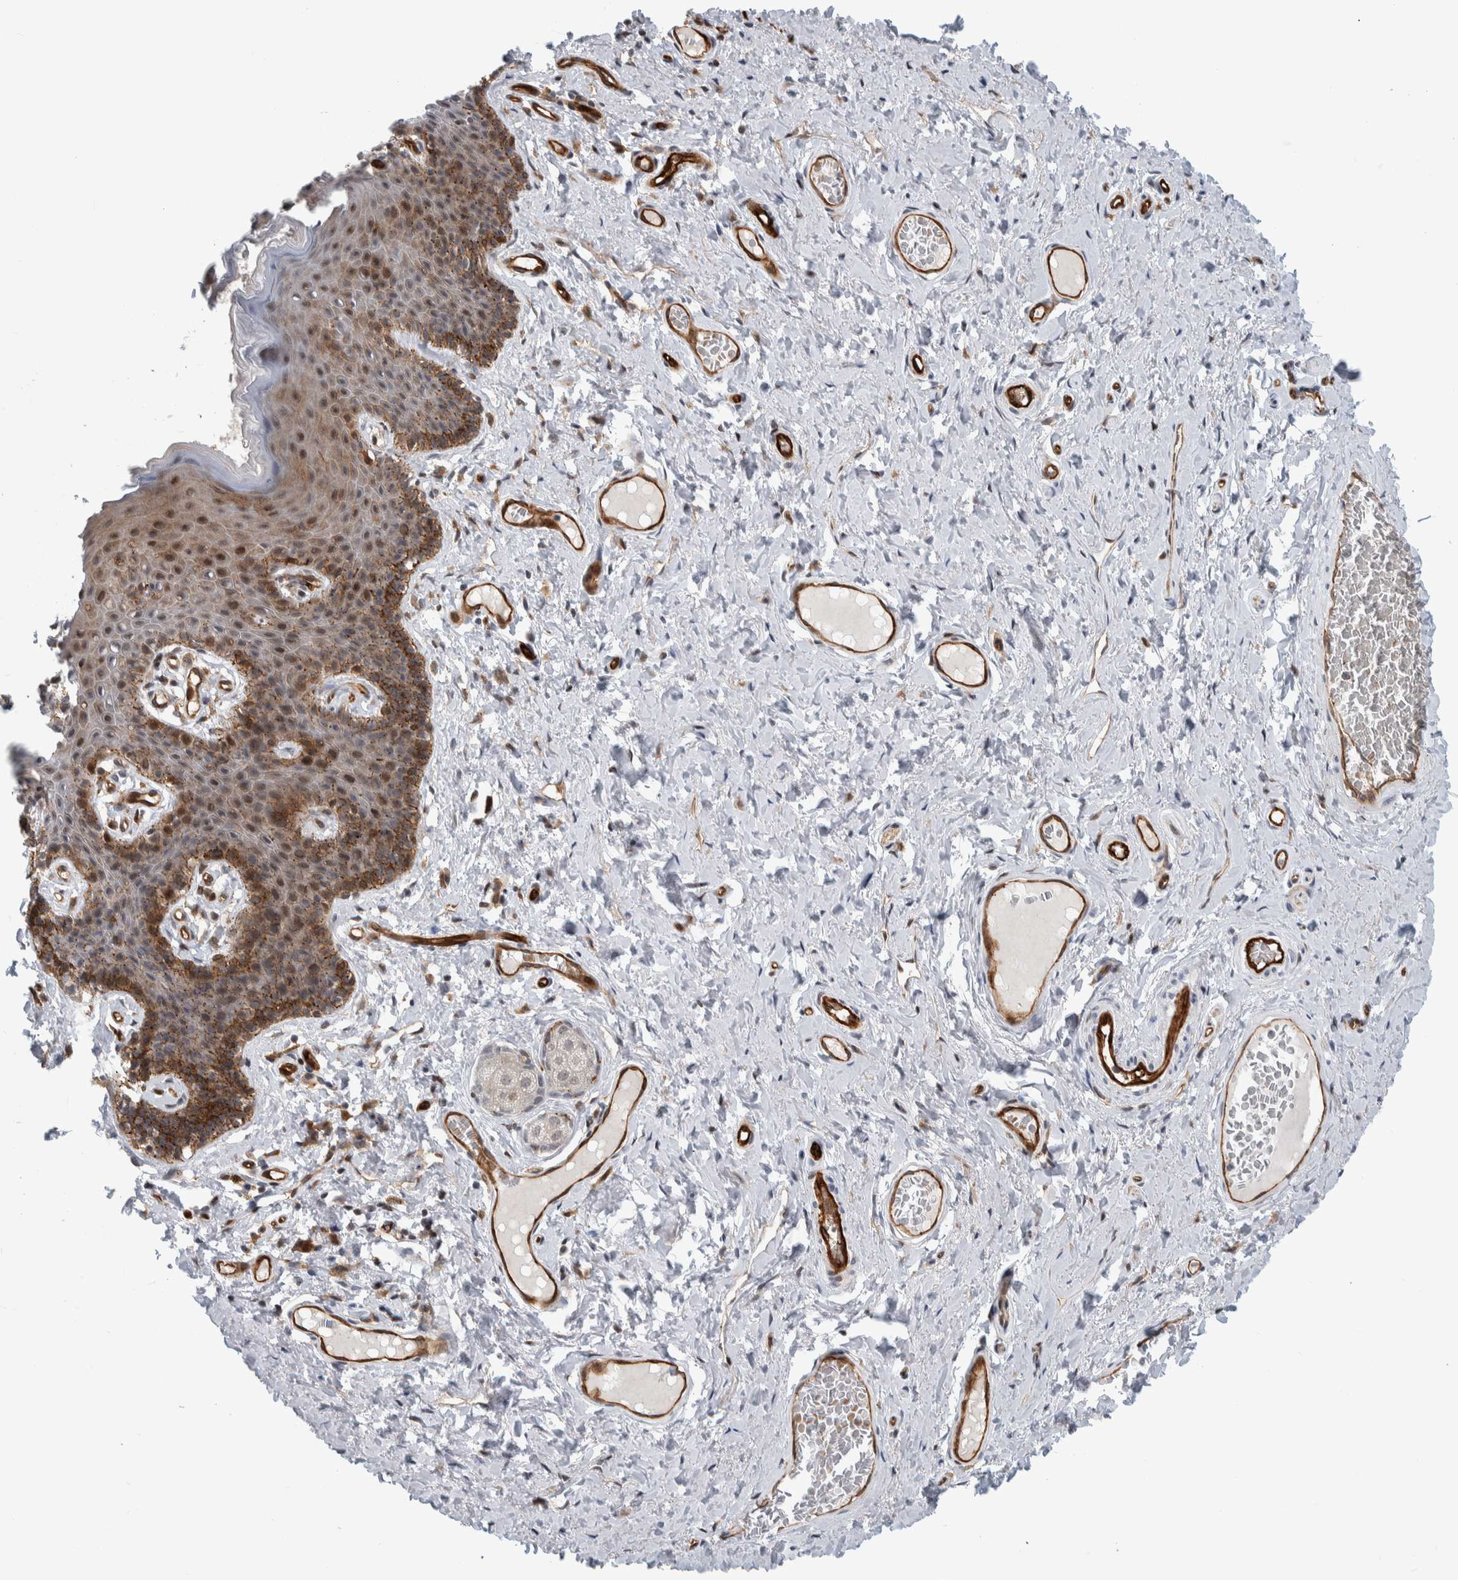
{"staining": {"intensity": "moderate", "quantity": "25%-75%", "location": "cytoplasmic/membranous,nuclear"}, "tissue": "skin", "cell_type": "Epidermal cells", "image_type": "normal", "snomed": [{"axis": "morphology", "description": "Normal tissue, NOS"}, {"axis": "topography", "description": "Vulva"}], "caption": "IHC histopathology image of unremarkable human skin stained for a protein (brown), which shows medium levels of moderate cytoplasmic/membranous,nuclear positivity in about 25%-75% of epidermal cells.", "gene": "MSL1", "patient": {"sex": "female", "age": 66}}